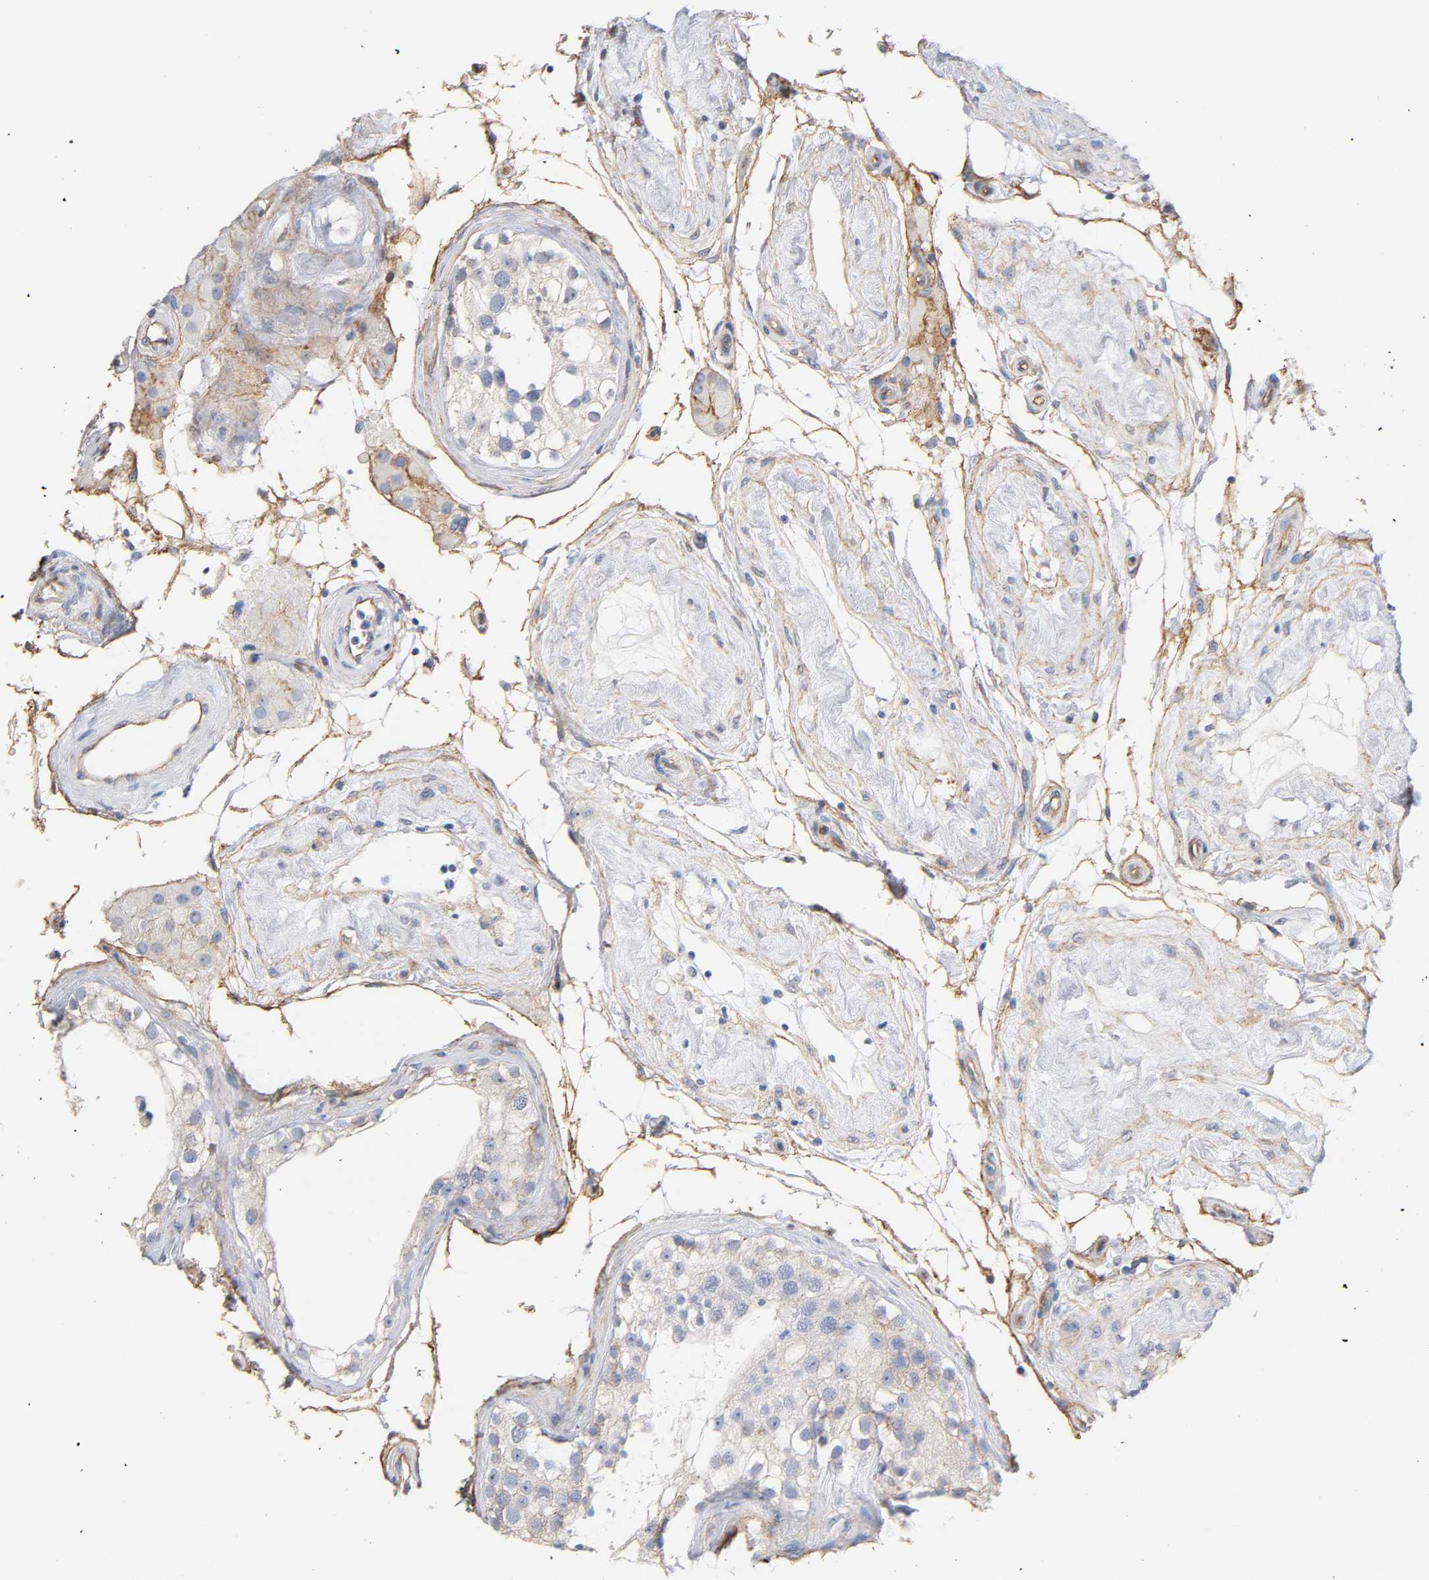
{"staining": {"intensity": "negative", "quantity": "none", "location": "none"}, "tissue": "testis", "cell_type": "Cells in seminiferous ducts", "image_type": "normal", "snomed": [{"axis": "morphology", "description": "Normal tissue, NOS"}, {"axis": "topography", "description": "Testis"}], "caption": "Human testis stained for a protein using immunohistochemistry (IHC) exhibits no staining in cells in seminiferous ducts.", "gene": "SPTAN1", "patient": {"sex": "male", "age": 68}}